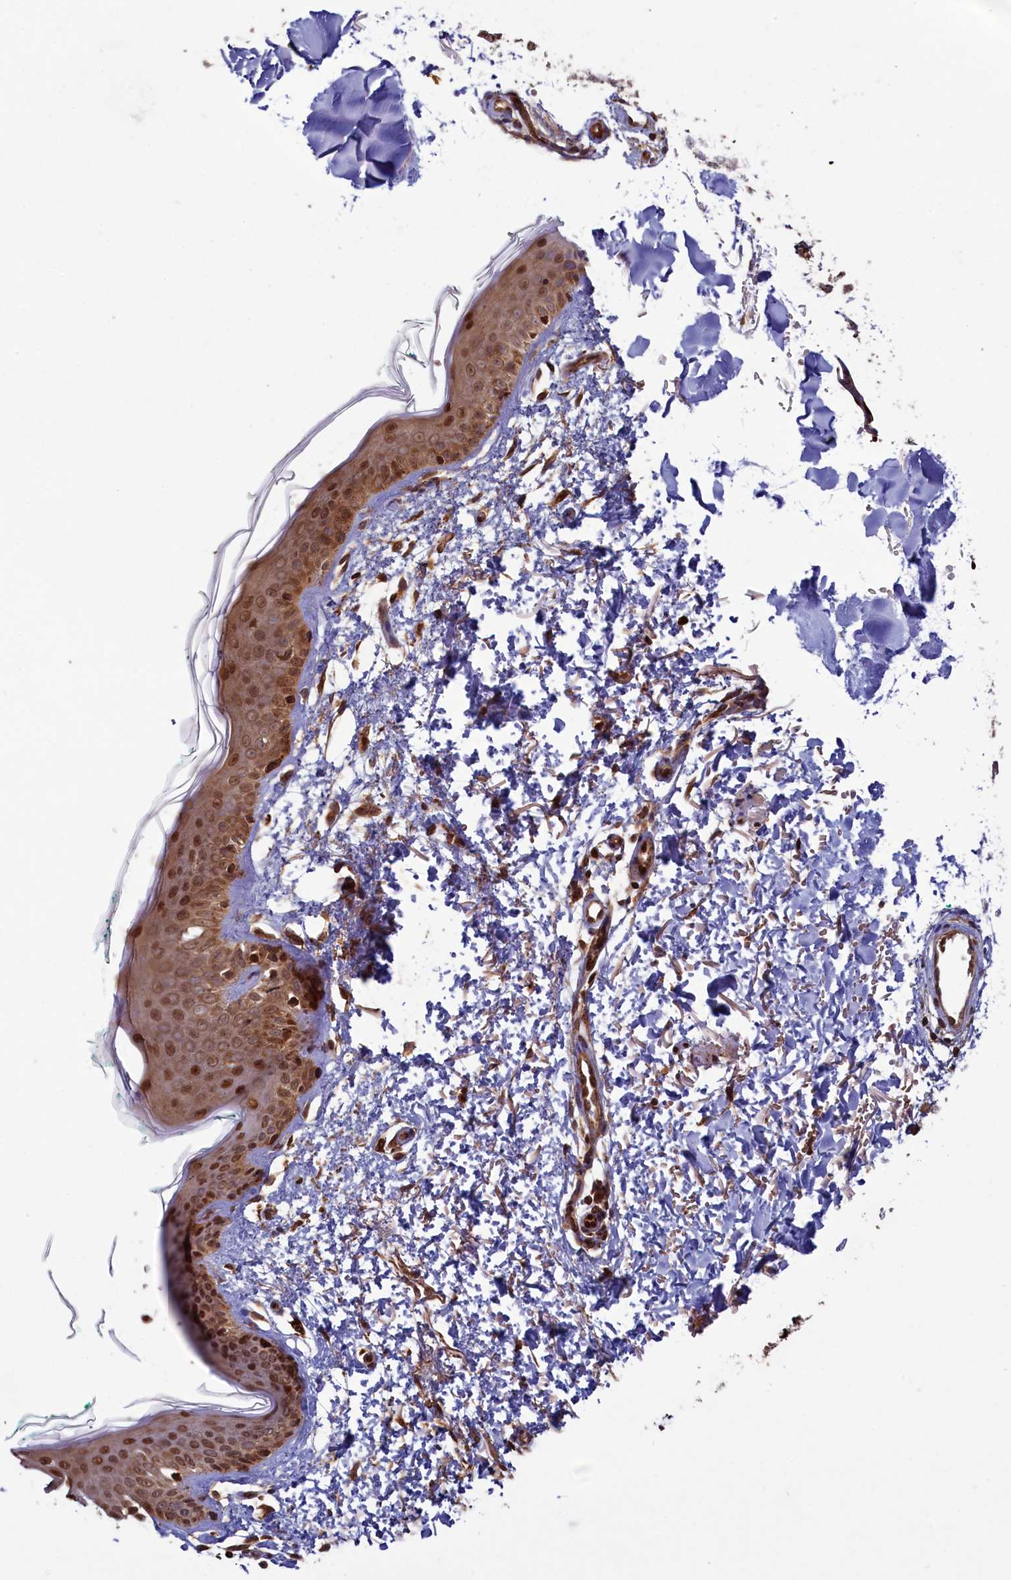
{"staining": {"intensity": "moderate", "quantity": ">75%", "location": "cytoplasmic/membranous,nuclear"}, "tissue": "skin", "cell_type": "Fibroblasts", "image_type": "normal", "snomed": [{"axis": "morphology", "description": "Normal tissue, NOS"}, {"axis": "topography", "description": "Skin"}], "caption": "Protein staining exhibits moderate cytoplasmic/membranous,nuclear expression in about >75% of fibroblasts in unremarkable skin.", "gene": "NAE1", "patient": {"sex": "male", "age": 66}}